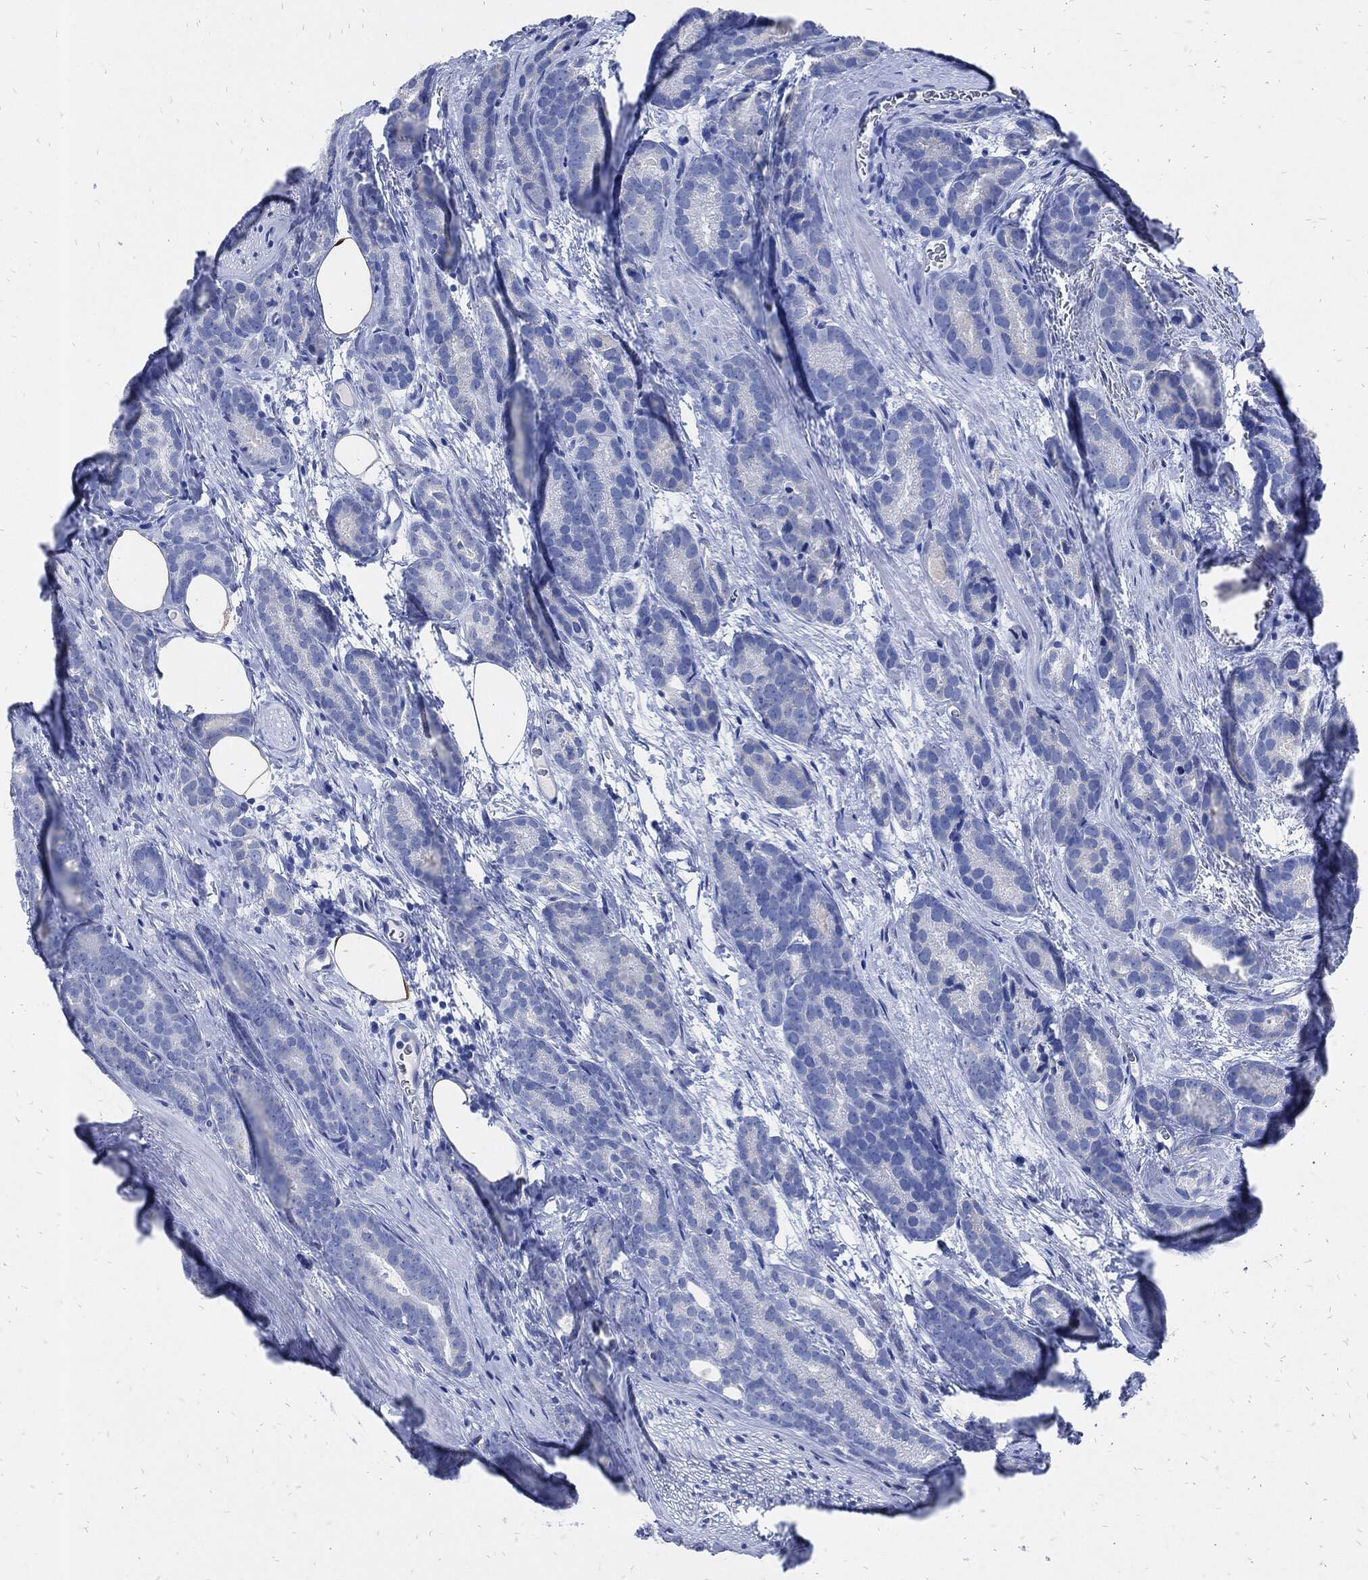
{"staining": {"intensity": "negative", "quantity": "none", "location": "none"}, "tissue": "prostate cancer", "cell_type": "Tumor cells", "image_type": "cancer", "snomed": [{"axis": "morphology", "description": "Adenocarcinoma, NOS"}, {"axis": "topography", "description": "Prostate"}], "caption": "This is an immunohistochemistry (IHC) micrograph of prostate cancer (adenocarcinoma). There is no expression in tumor cells.", "gene": "FABP4", "patient": {"sex": "male", "age": 71}}